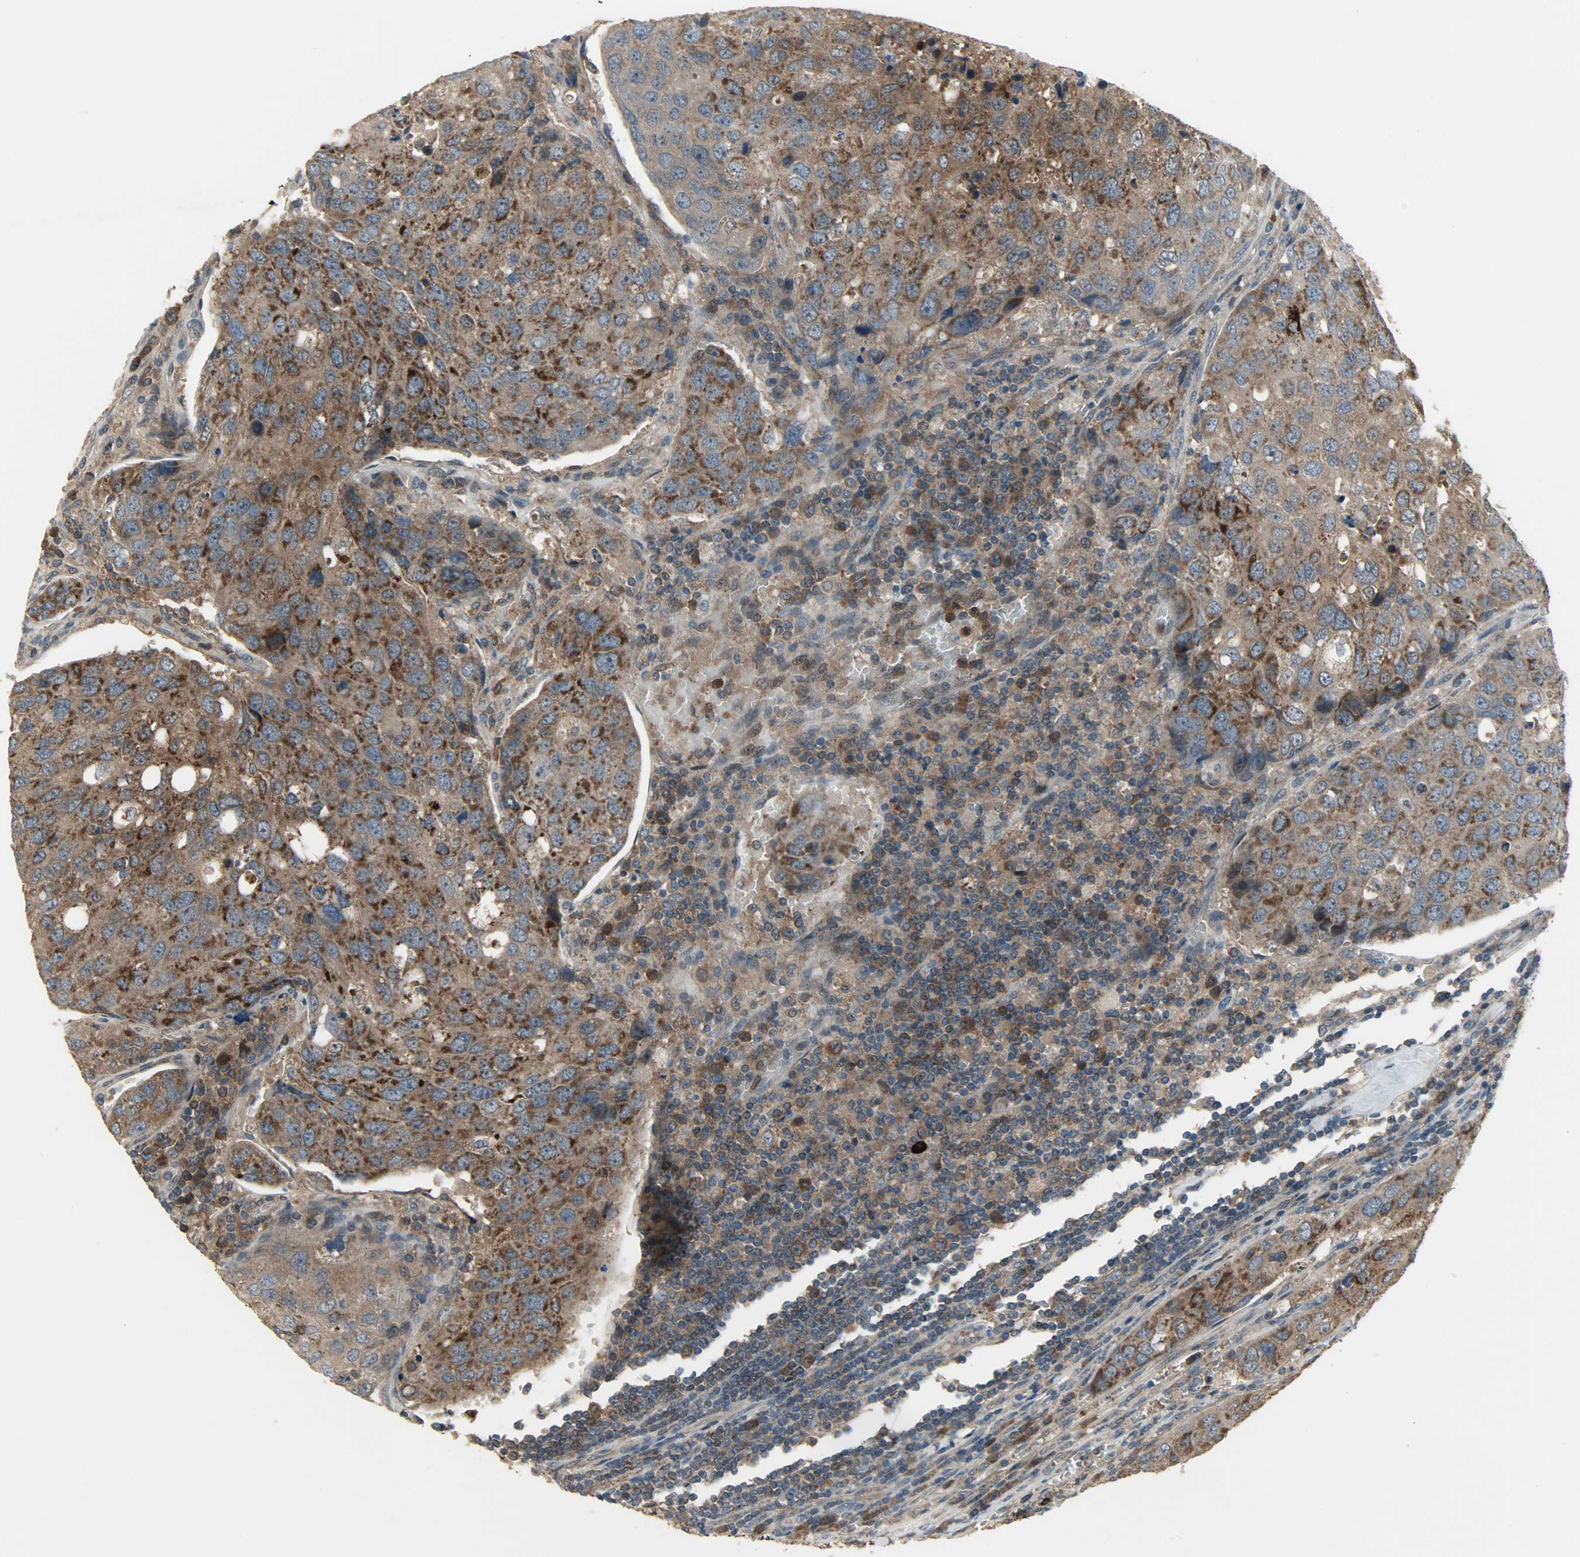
{"staining": {"intensity": "strong", "quantity": ">75%", "location": "cytoplasmic/membranous"}, "tissue": "urothelial cancer", "cell_type": "Tumor cells", "image_type": "cancer", "snomed": [{"axis": "morphology", "description": "Urothelial carcinoma, High grade"}, {"axis": "topography", "description": "Lymph node"}, {"axis": "topography", "description": "Urinary bladder"}], "caption": "Tumor cells reveal strong cytoplasmic/membranous positivity in approximately >75% of cells in high-grade urothelial carcinoma. Using DAB (3,3'-diaminobenzidine) (brown) and hematoxylin (blue) stains, captured at high magnification using brightfield microscopy.", "gene": "AMT", "patient": {"sex": "male", "age": 51}}